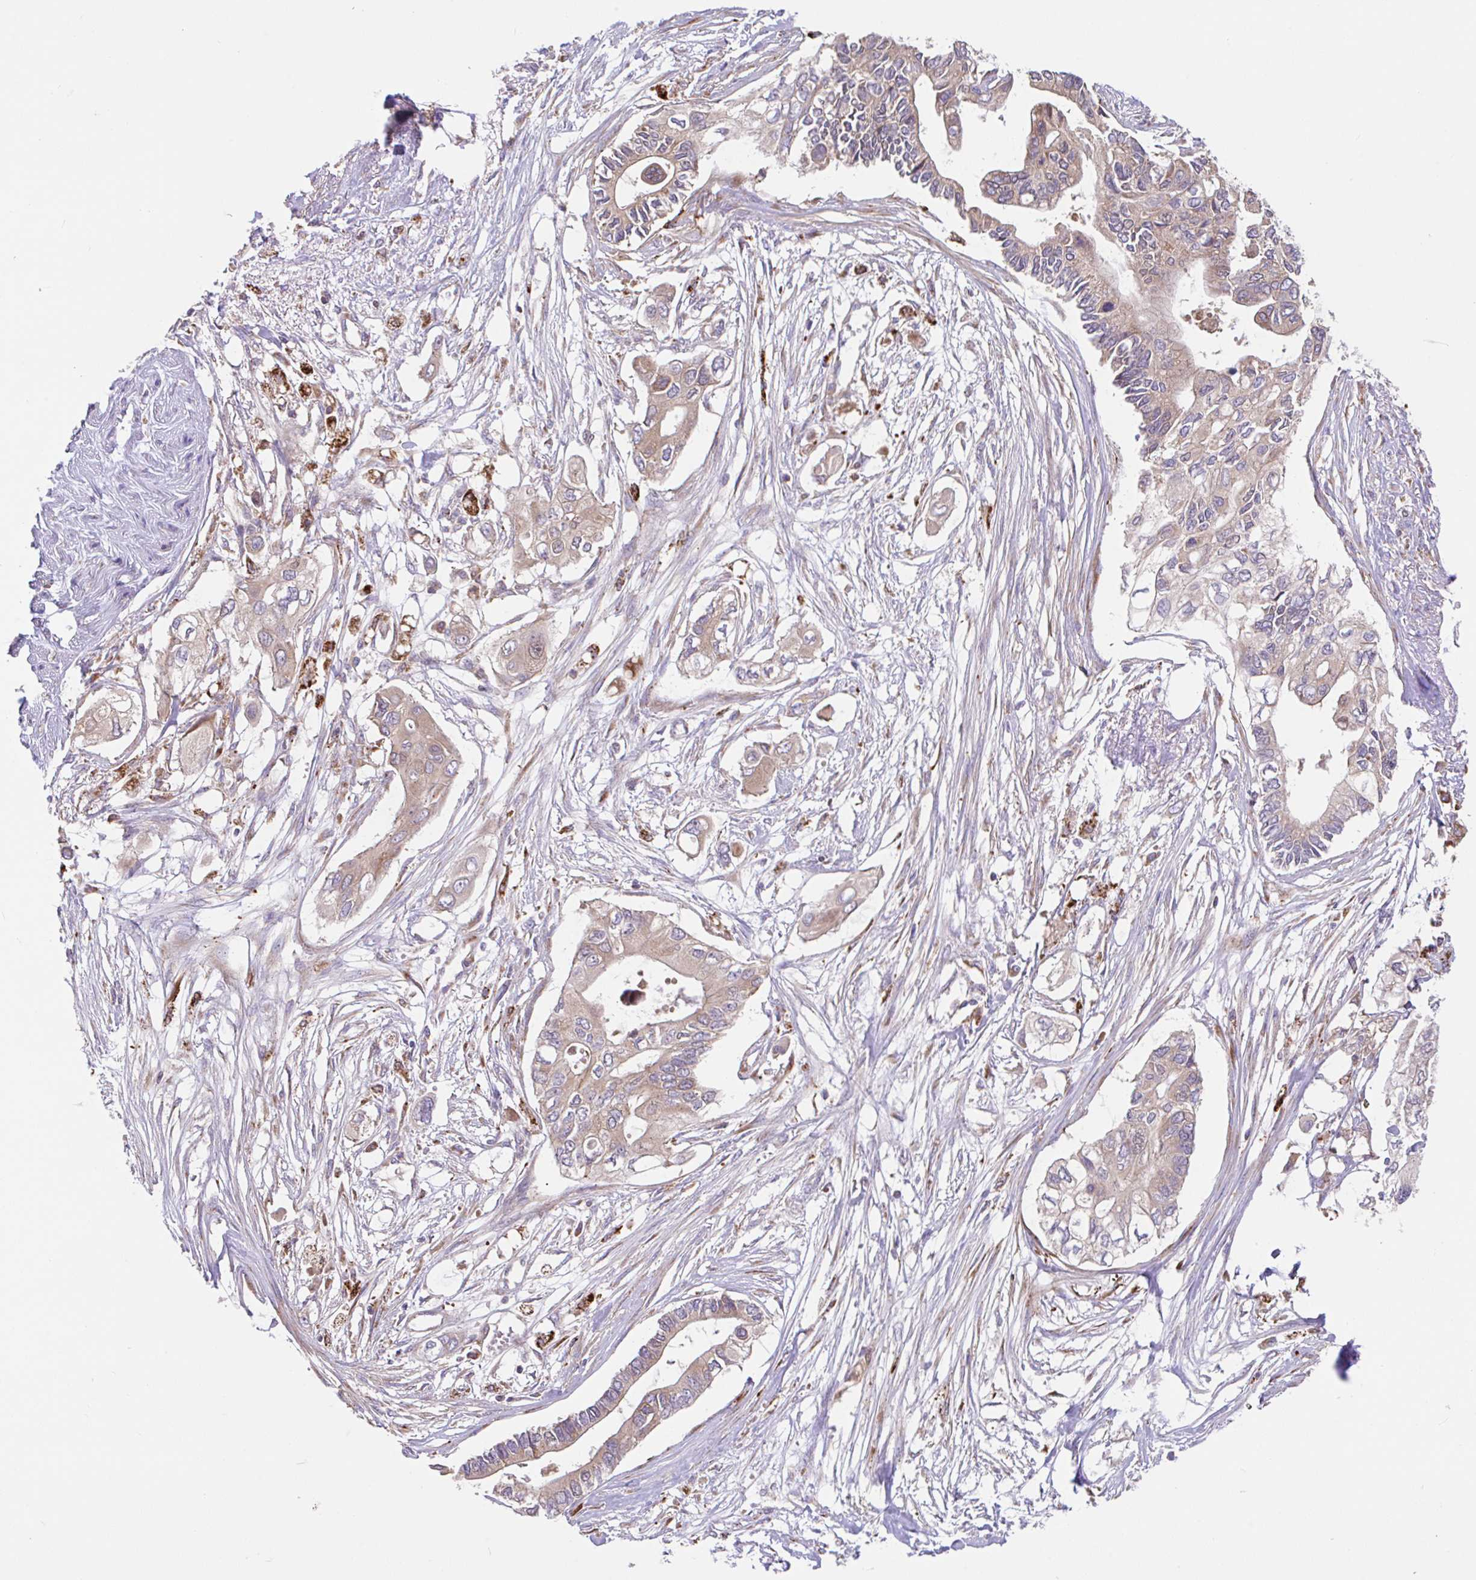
{"staining": {"intensity": "weak", "quantity": "25%-75%", "location": "cytoplasmic/membranous"}, "tissue": "pancreatic cancer", "cell_type": "Tumor cells", "image_type": "cancer", "snomed": [{"axis": "morphology", "description": "Adenocarcinoma, NOS"}, {"axis": "topography", "description": "Pancreas"}], "caption": "About 25%-75% of tumor cells in human adenocarcinoma (pancreatic) show weak cytoplasmic/membranous protein positivity as visualized by brown immunohistochemical staining.", "gene": "RALBP1", "patient": {"sex": "female", "age": 63}}